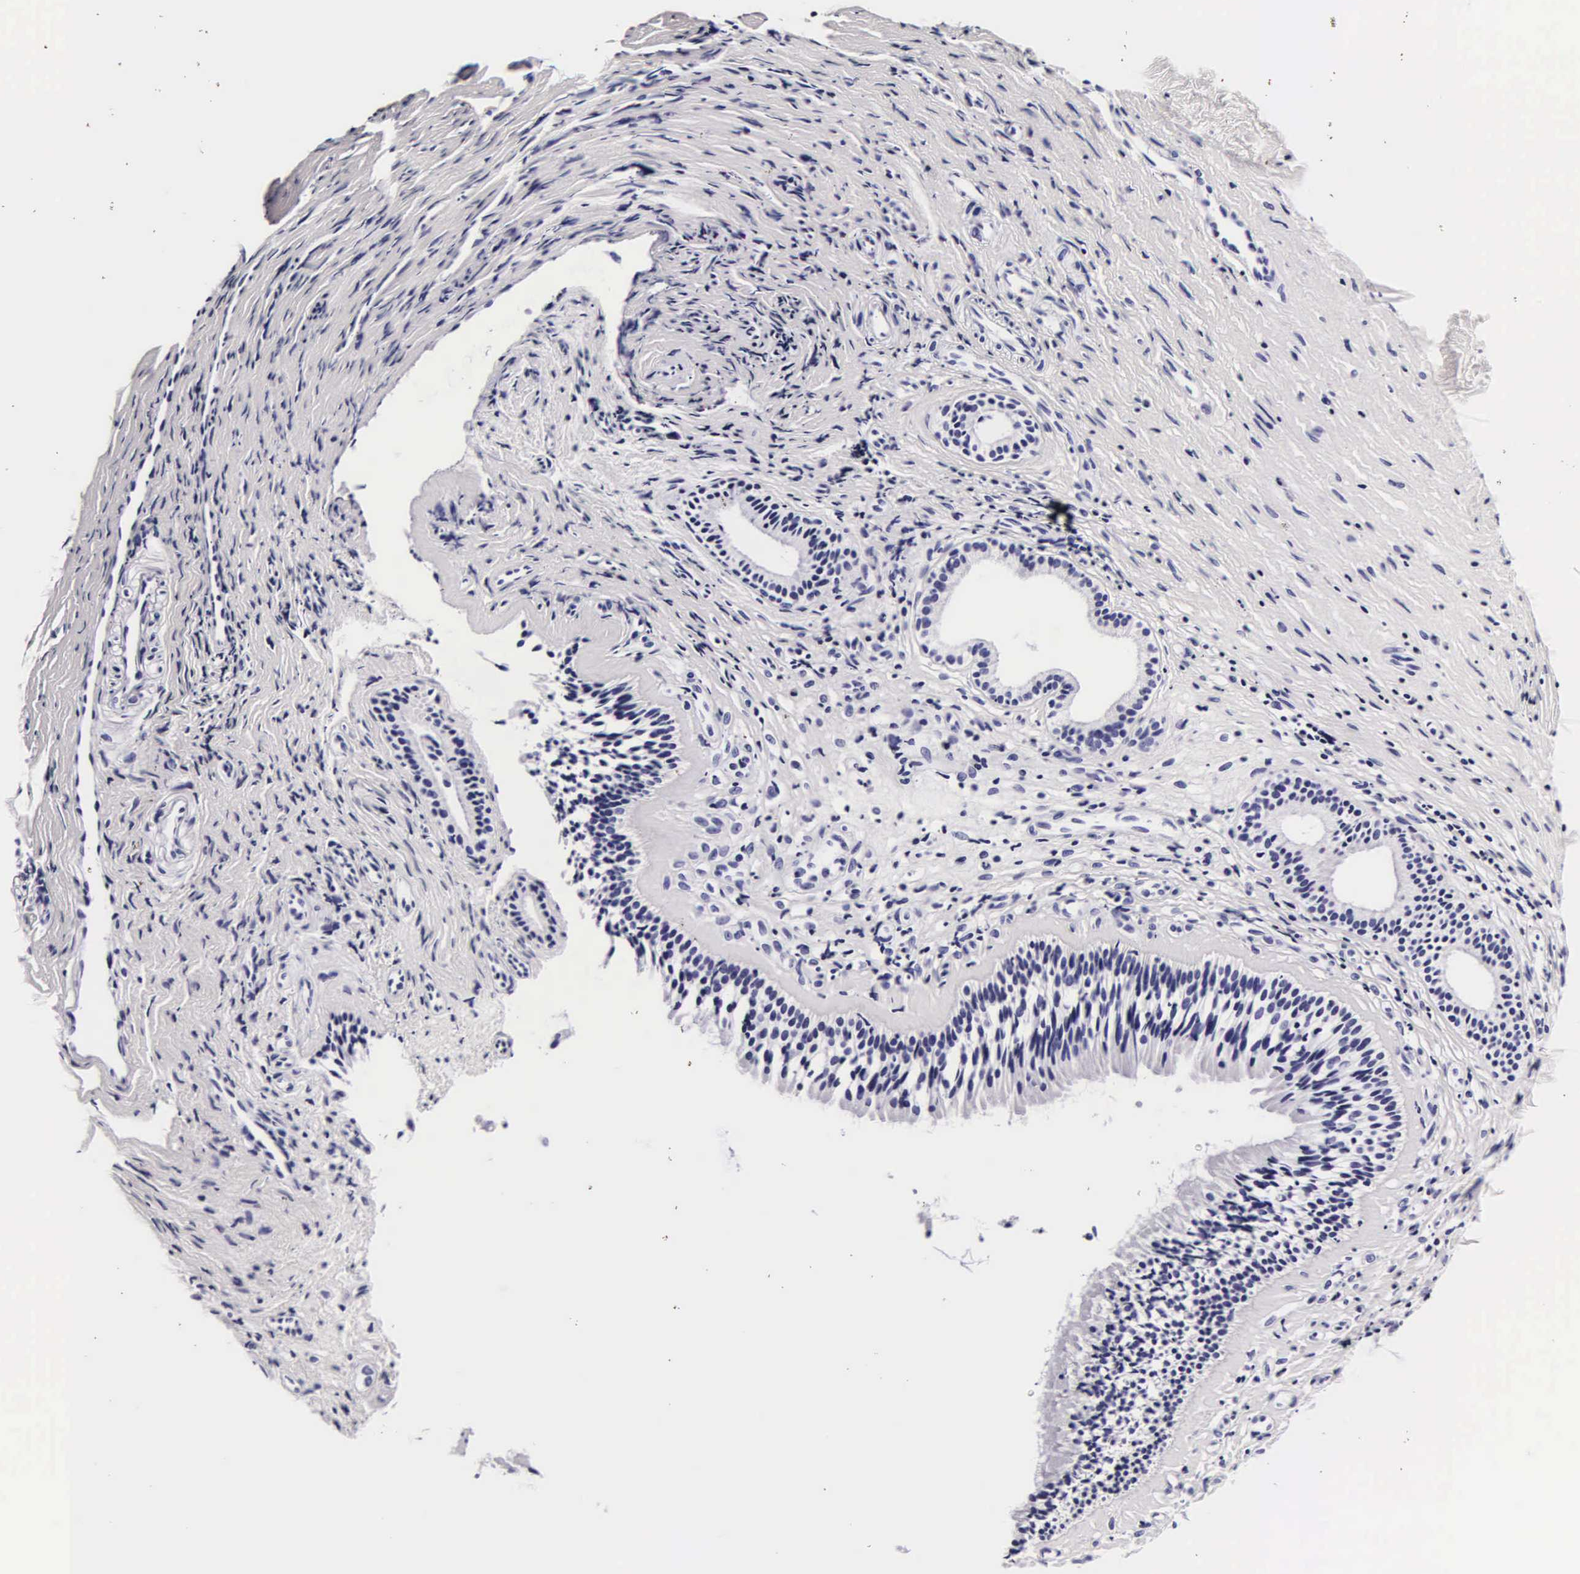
{"staining": {"intensity": "negative", "quantity": "none", "location": "none"}, "tissue": "nasopharynx", "cell_type": "Respiratory epithelial cells", "image_type": "normal", "snomed": [{"axis": "morphology", "description": "Normal tissue, NOS"}, {"axis": "topography", "description": "Nasopharynx"}], "caption": "IHC photomicrograph of unremarkable nasopharynx stained for a protein (brown), which reveals no staining in respiratory epithelial cells.", "gene": "DGCR2", "patient": {"sex": "female", "age": 78}}